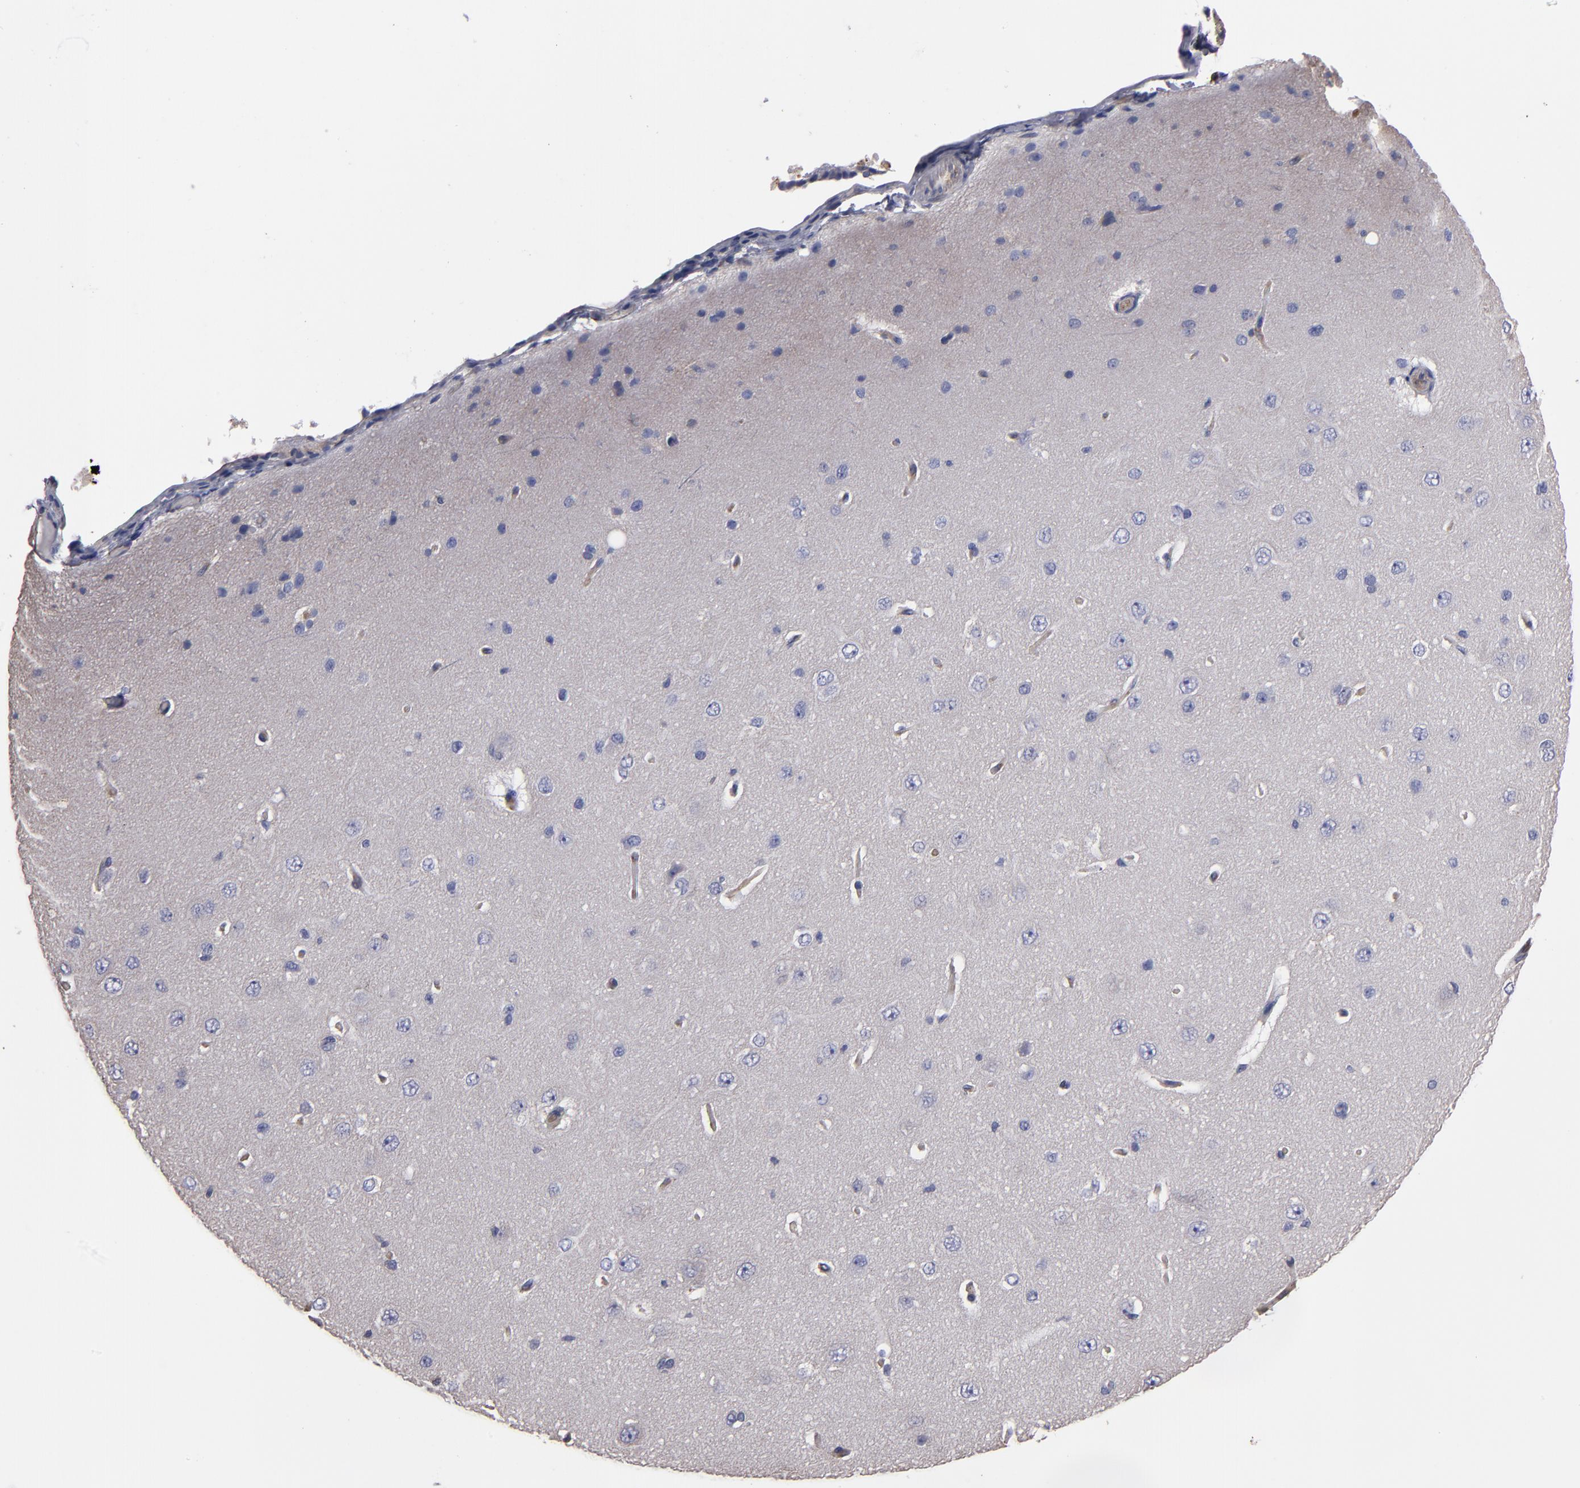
{"staining": {"intensity": "moderate", "quantity": ">75%", "location": "cytoplasmic/membranous"}, "tissue": "cerebral cortex", "cell_type": "Endothelial cells", "image_type": "normal", "snomed": [{"axis": "morphology", "description": "Normal tissue, NOS"}, {"axis": "topography", "description": "Cerebral cortex"}], "caption": "This is an image of immunohistochemistry (IHC) staining of benign cerebral cortex, which shows moderate expression in the cytoplasmic/membranous of endothelial cells.", "gene": "ESYT2", "patient": {"sex": "female", "age": 45}}